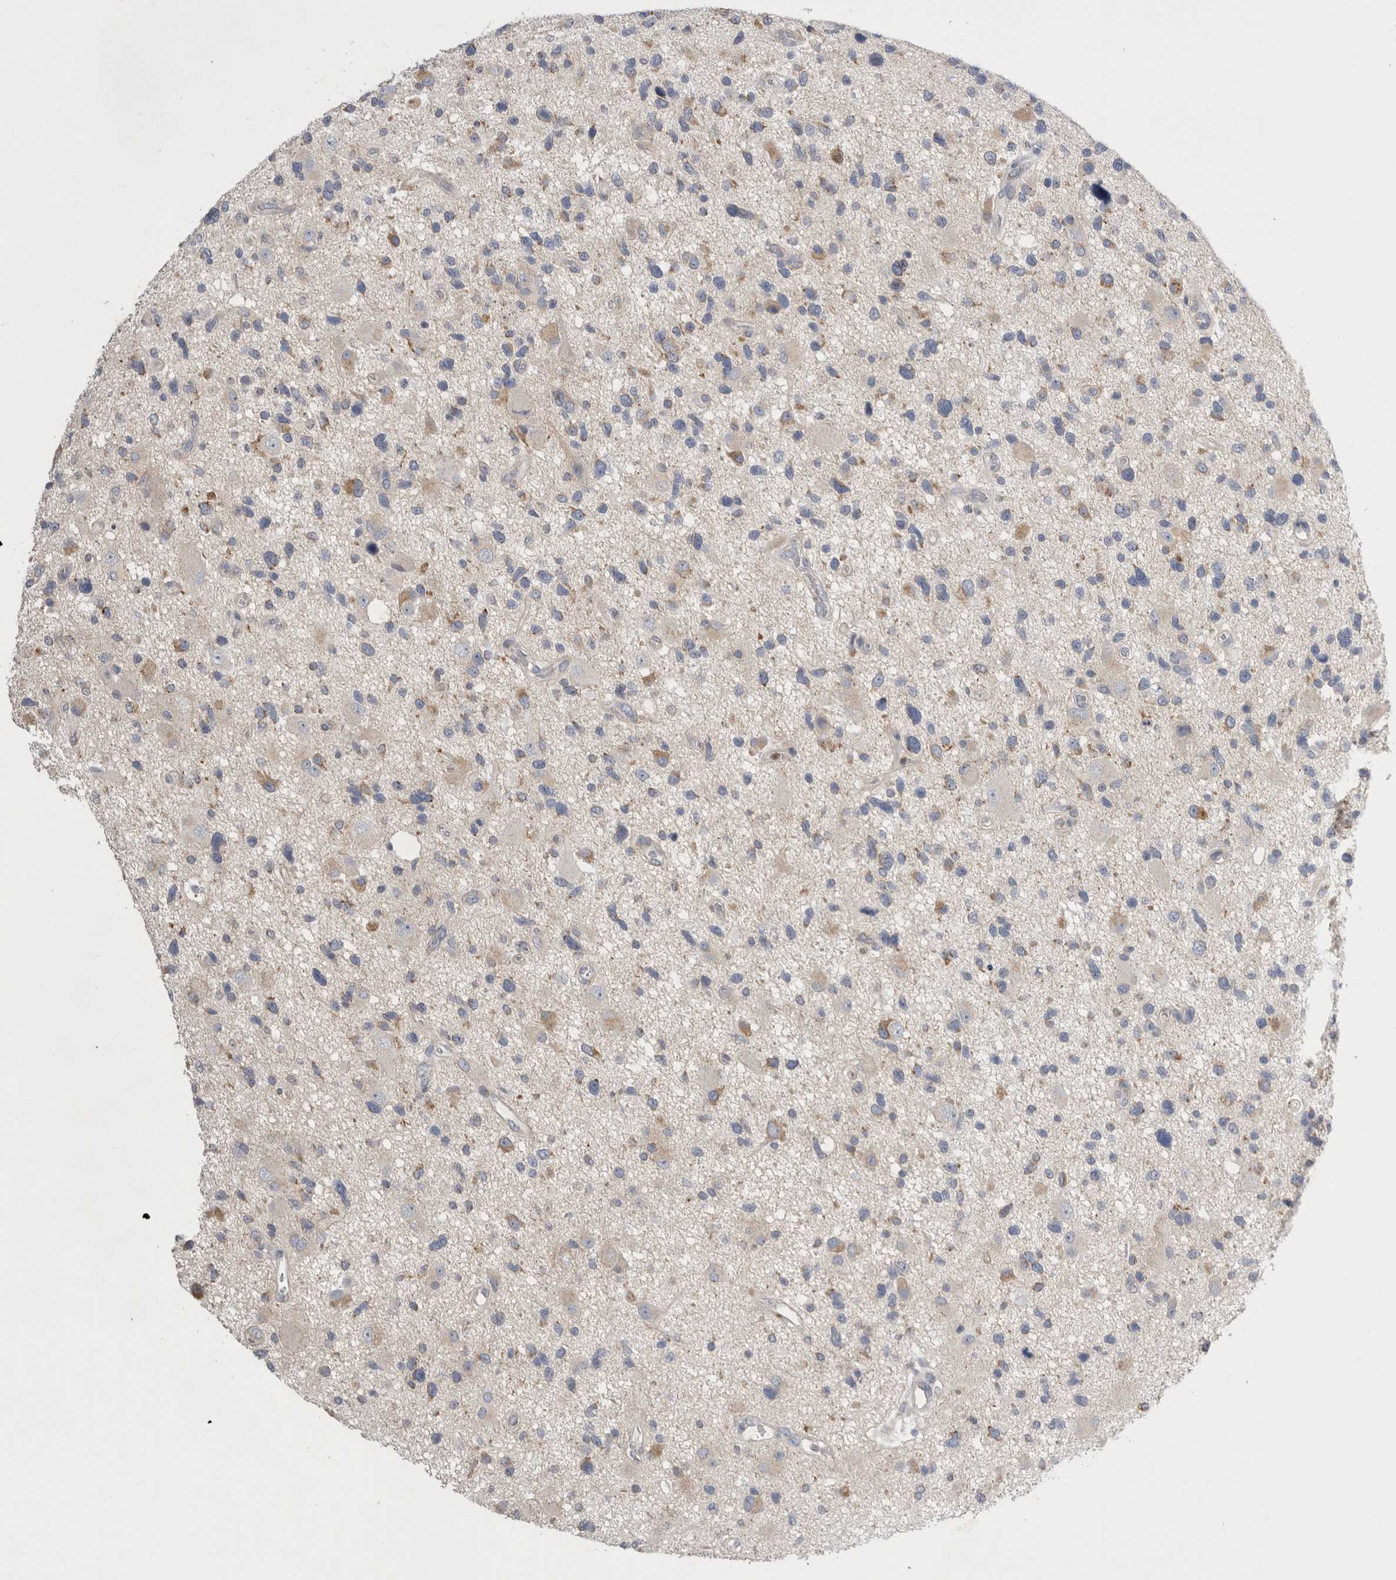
{"staining": {"intensity": "weak", "quantity": "25%-75%", "location": "cytoplasmic/membranous"}, "tissue": "glioma", "cell_type": "Tumor cells", "image_type": "cancer", "snomed": [{"axis": "morphology", "description": "Glioma, malignant, High grade"}, {"axis": "topography", "description": "Brain"}], "caption": "An IHC photomicrograph of neoplastic tissue is shown. Protein staining in brown labels weak cytoplasmic/membranous positivity in malignant glioma (high-grade) within tumor cells.", "gene": "CCDC126", "patient": {"sex": "male", "age": 33}}